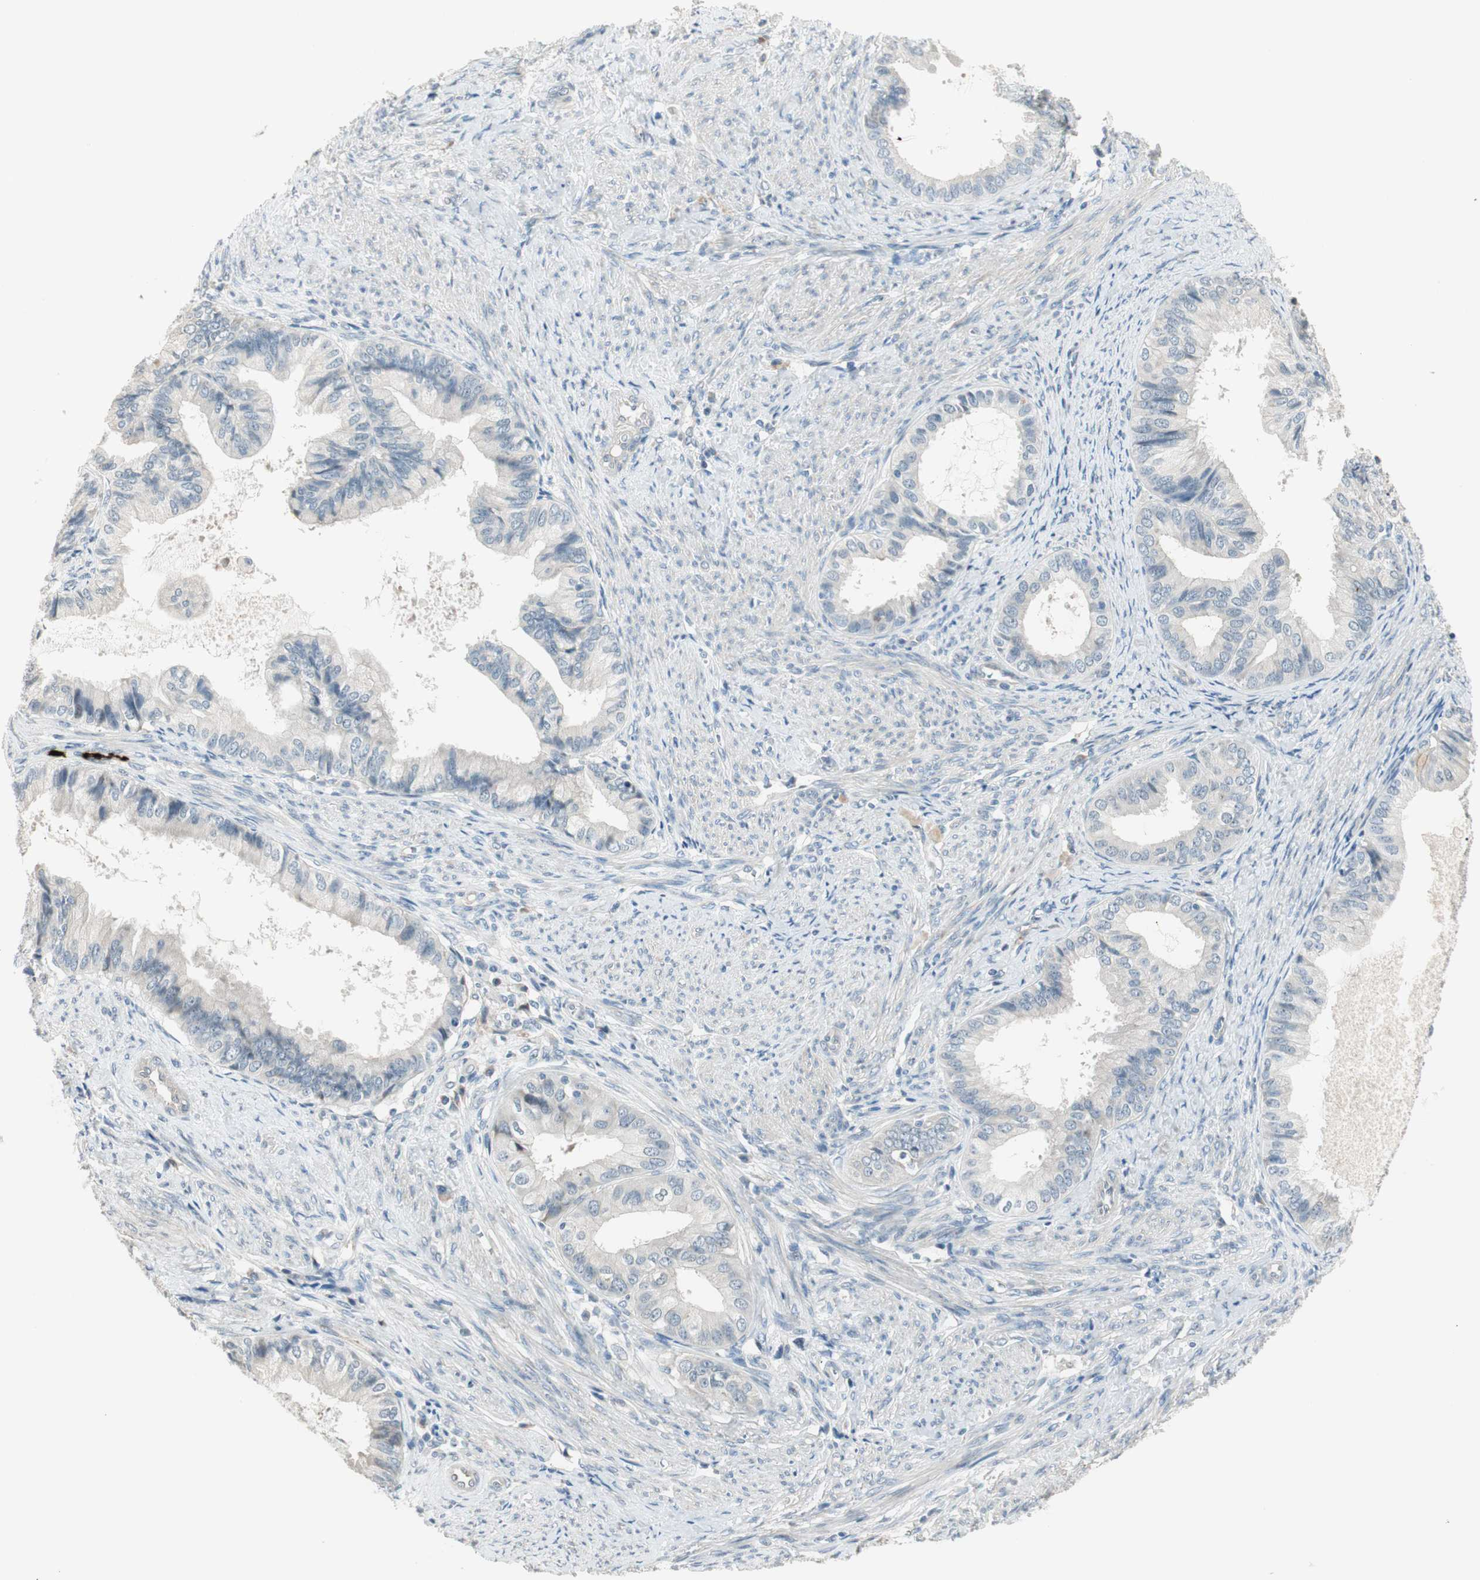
{"staining": {"intensity": "negative", "quantity": "none", "location": "none"}, "tissue": "endometrial cancer", "cell_type": "Tumor cells", "image_type": "cancer", "snomed": [{"axis": "morphology", "description": "Adenocarcinoma, NOS"}, {"axis": "topography", "description": "Endometrium"}], "caption": "This image is of endometrial cancer (adenocarcinoma) stained with immunohistochemistry to label a protein in brown with the nuclei are counter-stained blue. There is no positivity in tumor cells.", "gene": "PCDHB15", "patient": {"sex": "female", "age": 86}}